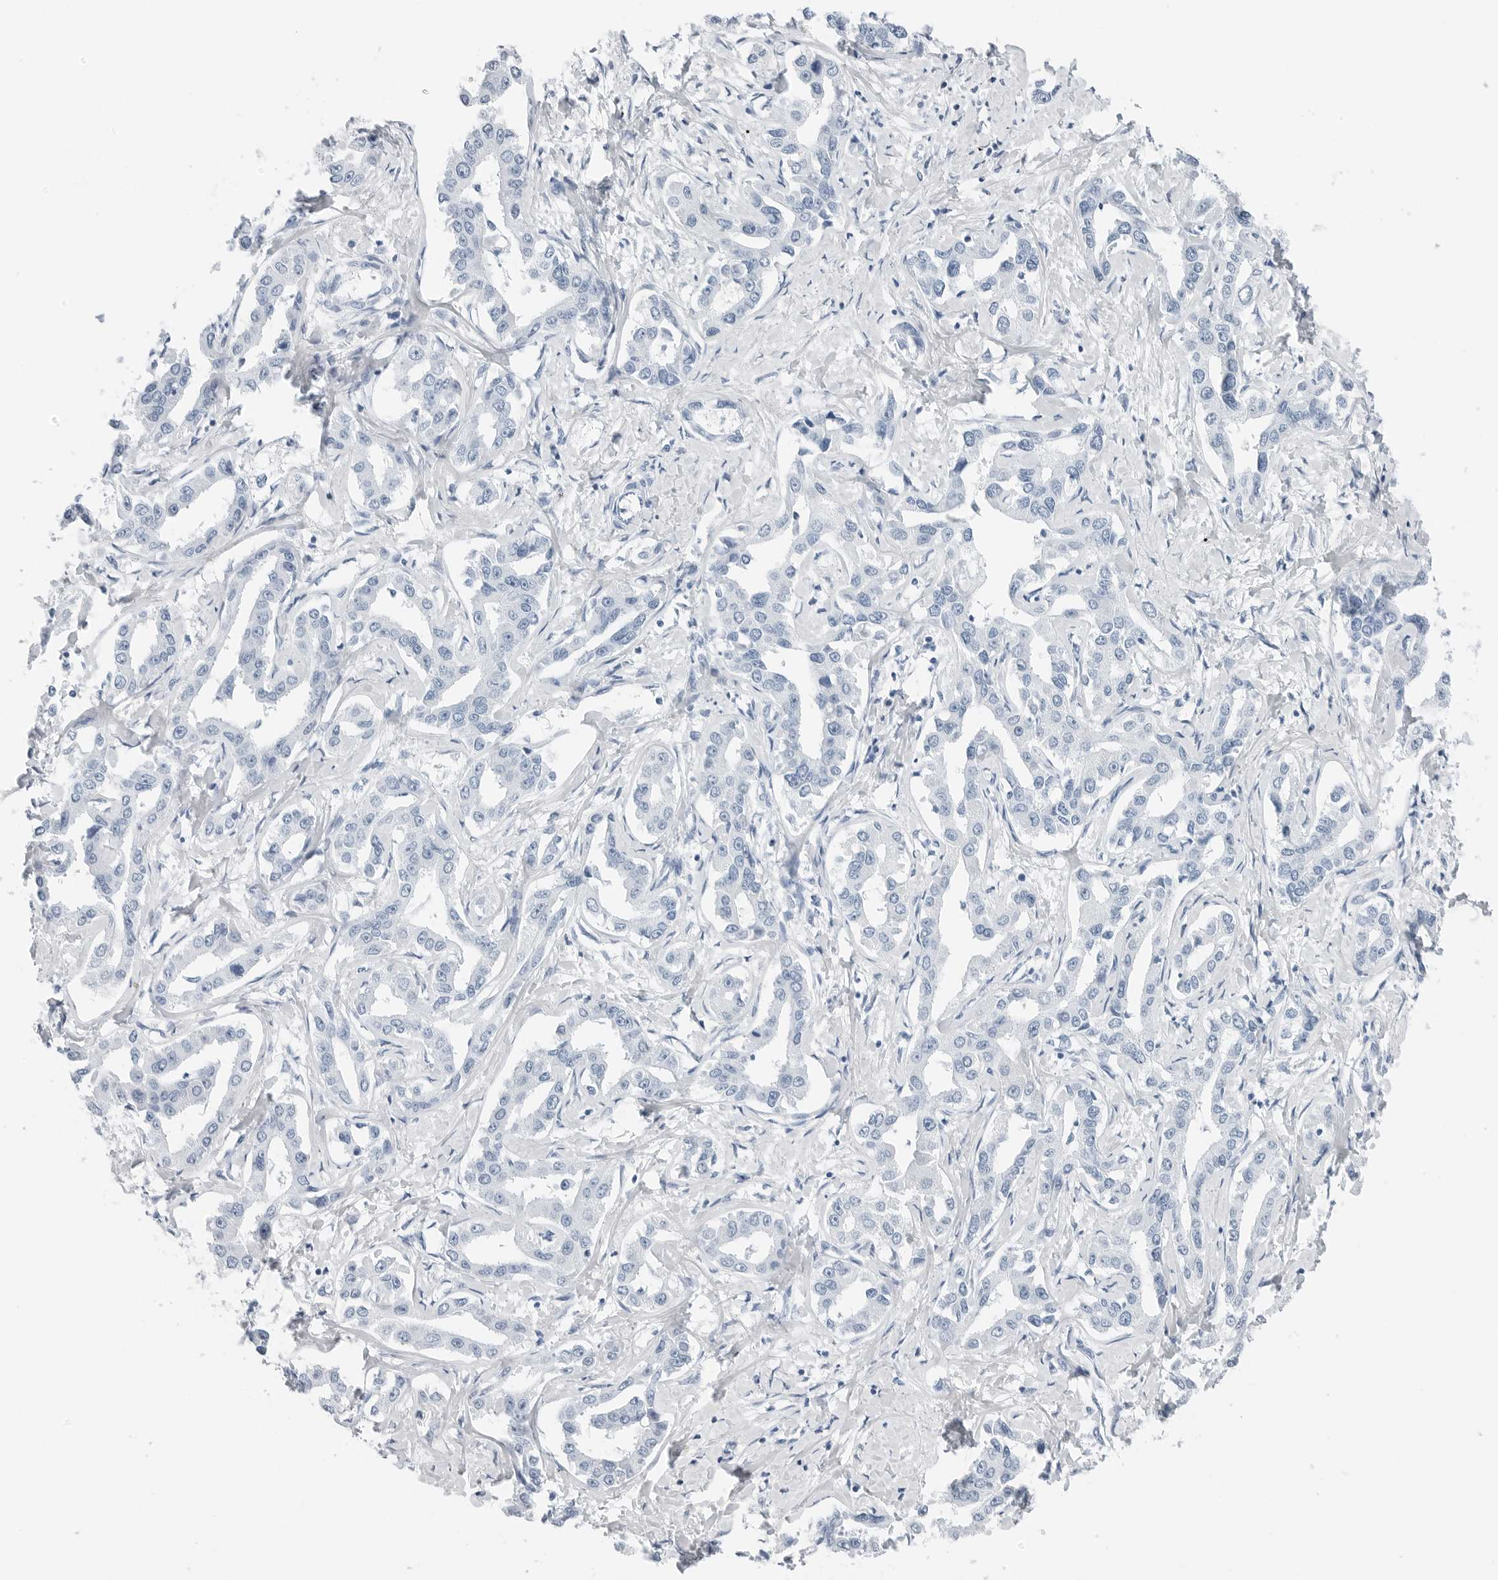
{"staining": {"intensity": "negative", "quantity": "none", "location": "none"}, "tissue": "liver cancer", "cell_type": "Tumor cells", "image_type": "cancer", "snomed": [{"axis": "morphology", "description": "Cholangiocarcinoma"}, {"axis": "topography", "description": "Liver"}], "caption": "Tumor cells show no significant expression in cholangiocarcinoma (liver). (DAB (3,3'-diaminobenzidine) immunohistochemistry (IHC), high magnification).", "gene": "SLPI", "patient": {"sex": "male", "age": 59}}